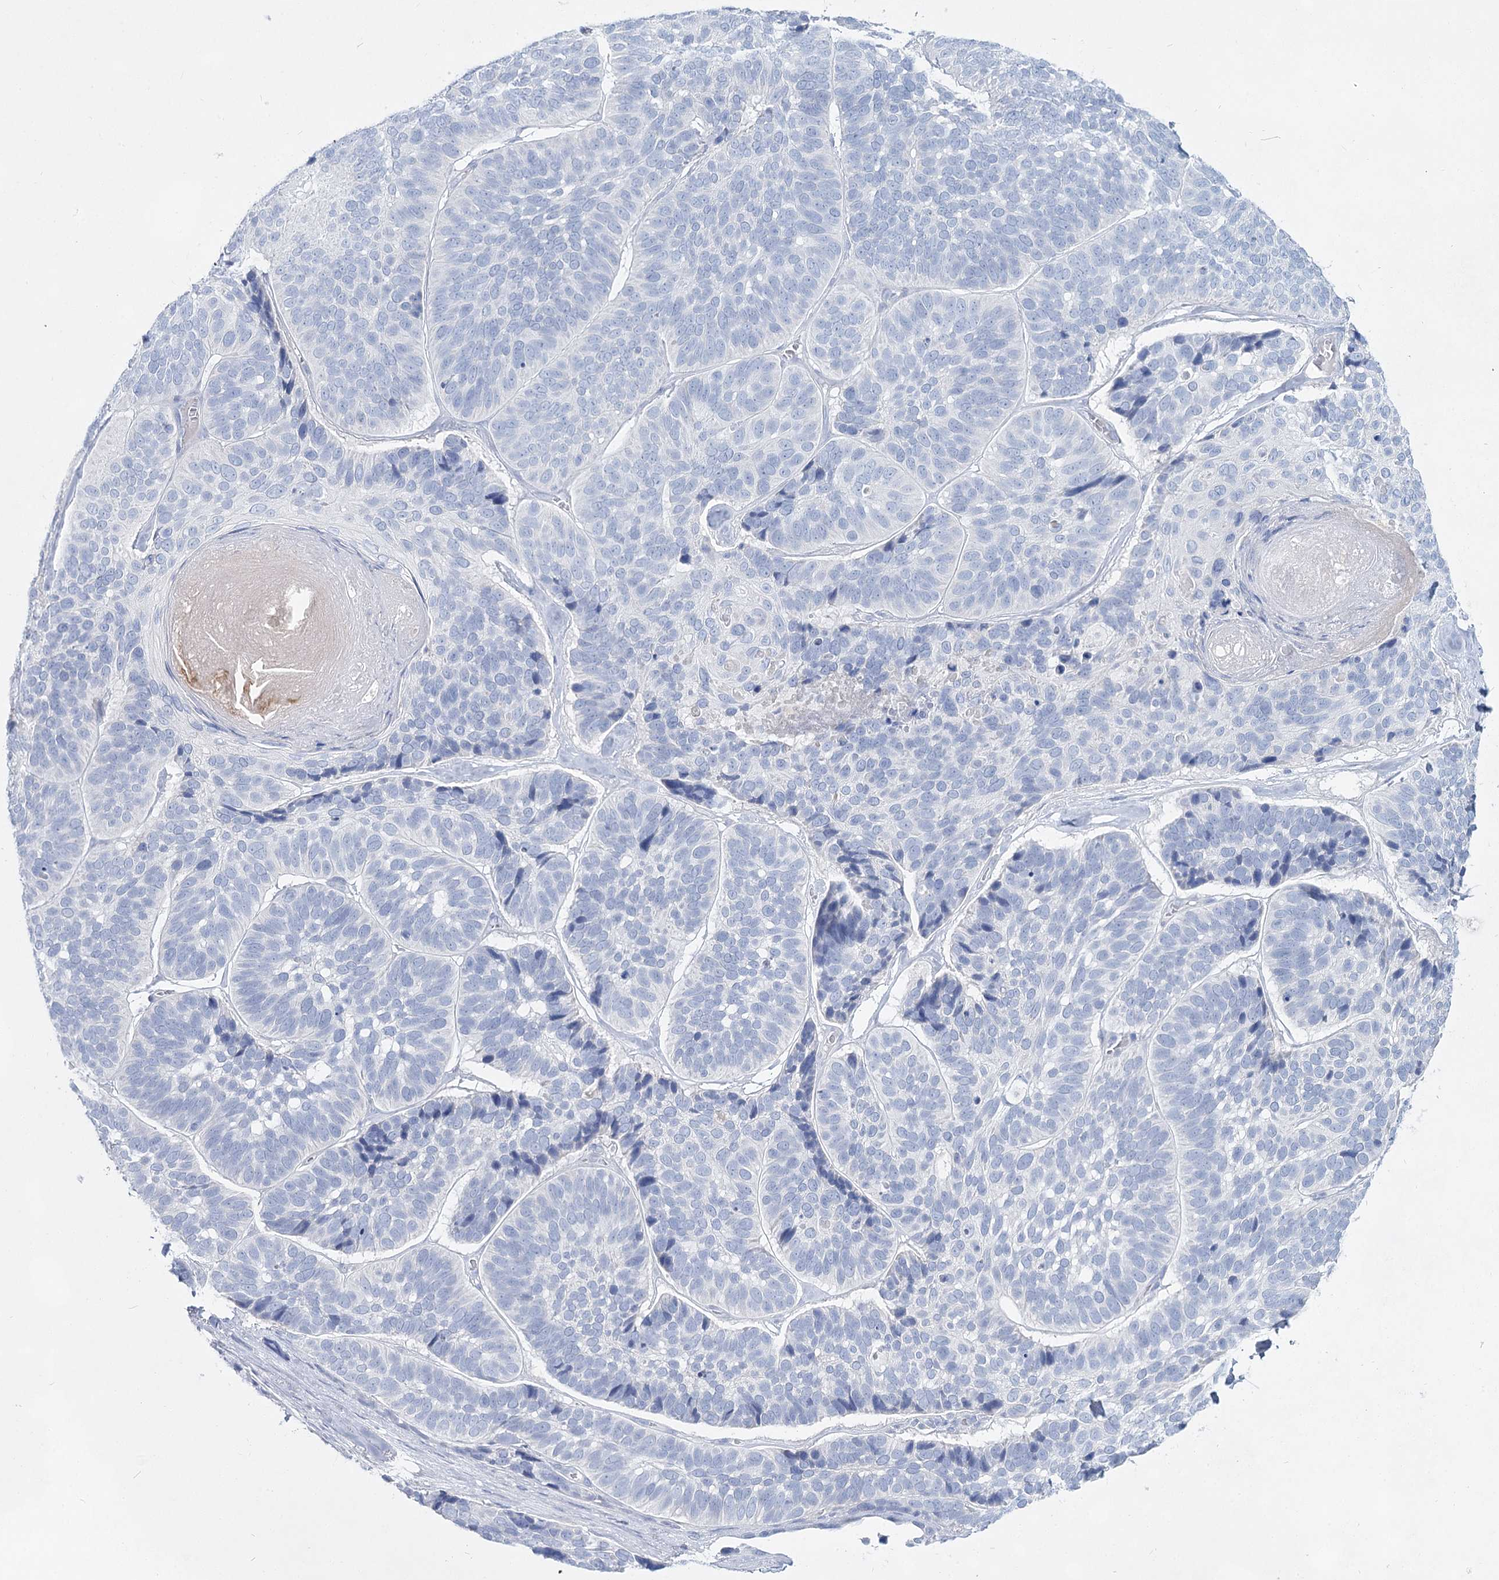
{"staining": {"intensity": "negative", "quantity": "none", "location": "none"}, "tissue": "skin cancer", "cell_type": "Tumor cells", "image_type": "cancer", "snomed": [{"axis": "morphology", "description": "Basal cell carcinoma"}, {"axis": "topography", "description": "Skin"}], "caption": "The immunohistochemistry (IHC) micrograph has no significant staining in tumor cells of basal cell carcinoma (skin) tissue.", "gene": "SLC17A2", "patient": {"sex": "male", "age": 62}}